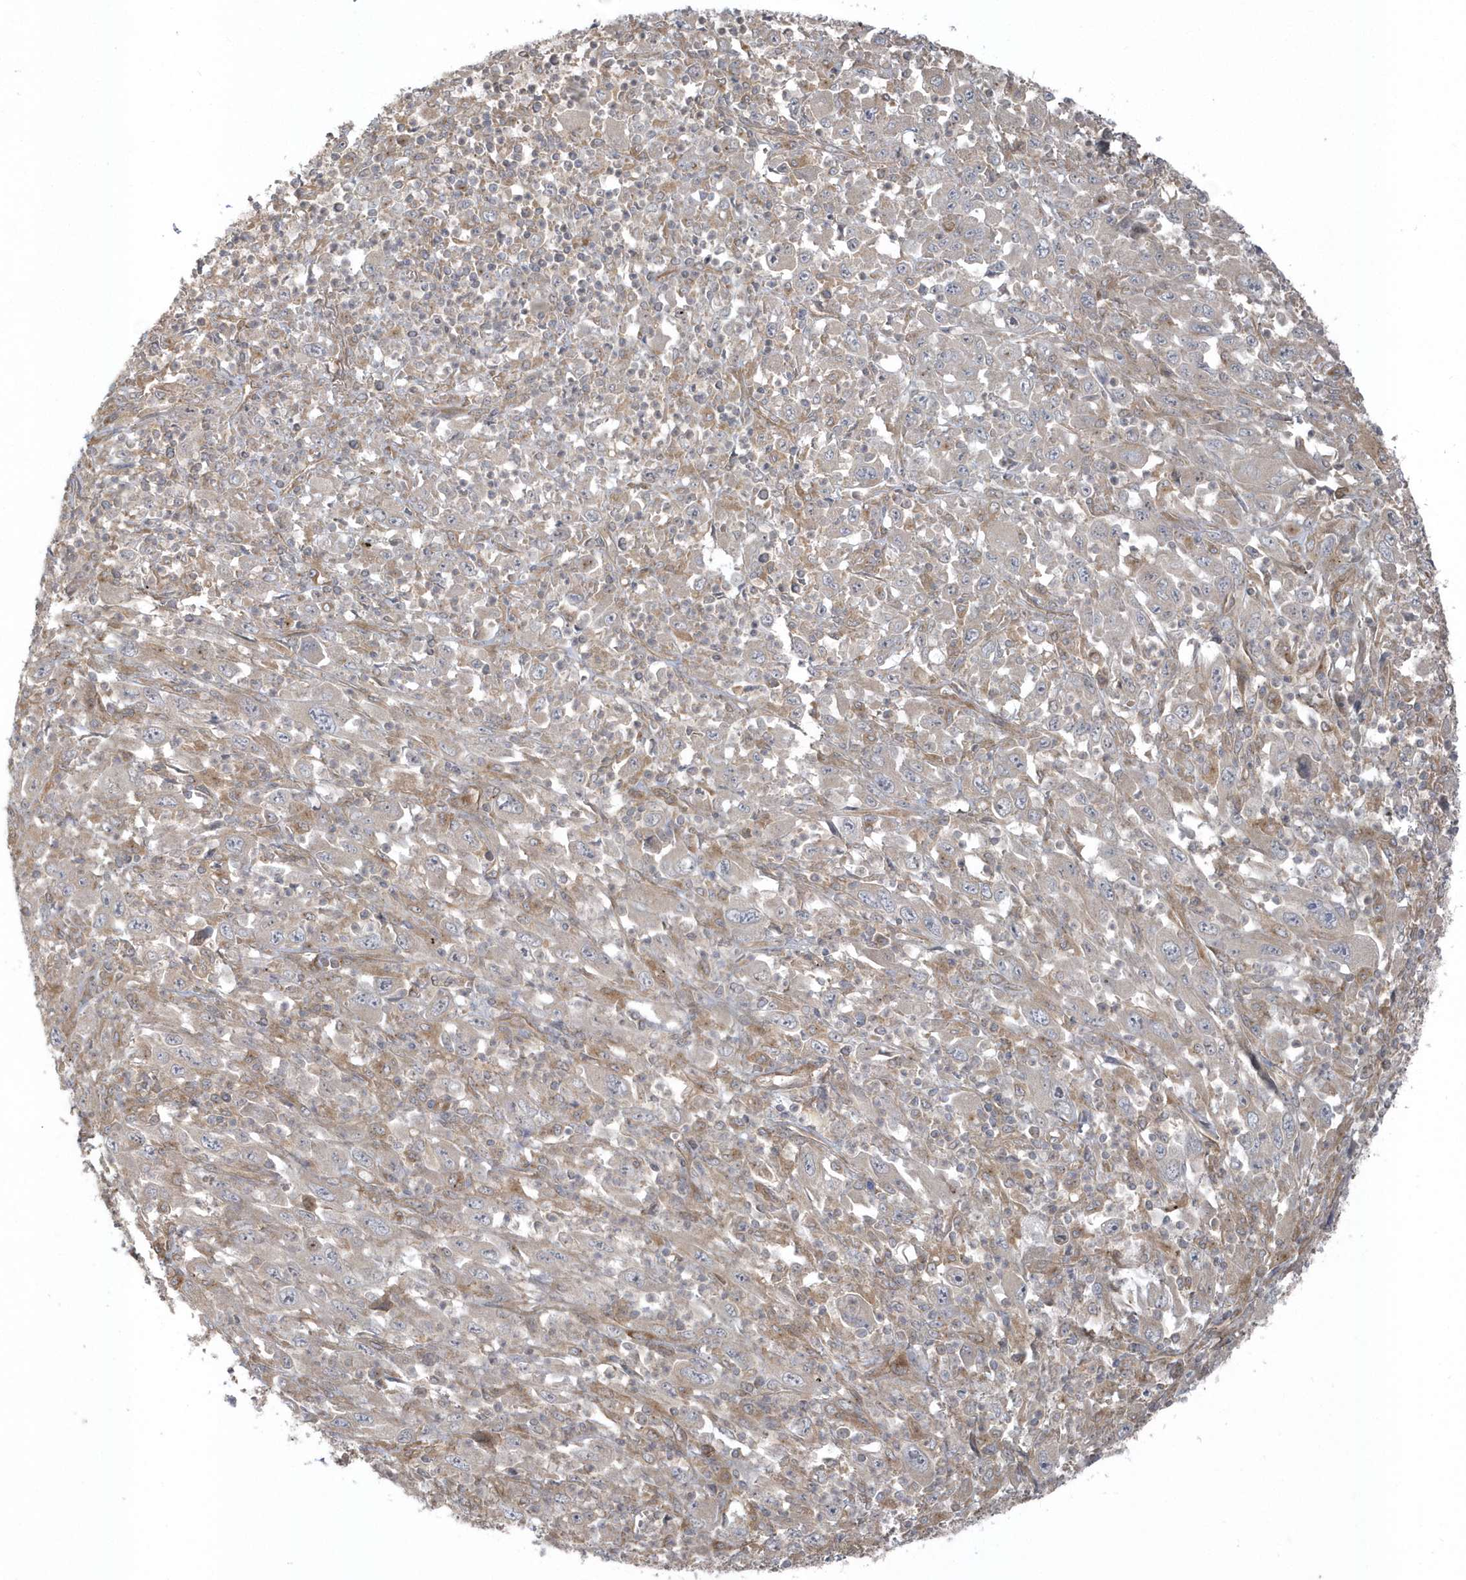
{"staining": {"intensity": "negative", "quantity": "none", "location": "none"}, "tissue": "melanoma", "cell_type": "Tumor cells", "image_type": "cancer", "snomed": [{"axis": "morphology", "description": "Malignant melanoma, Metastatic site"}, {"axis": "topography", "description": "Skin"}], "caption": "The immunohistochemistry histopathology image has no significant expression in tumor cells of malignant melanoma (metastatic site) tissue.", "gene": "ACTR1A", "patient": {"sex": "female", "age": 56}}